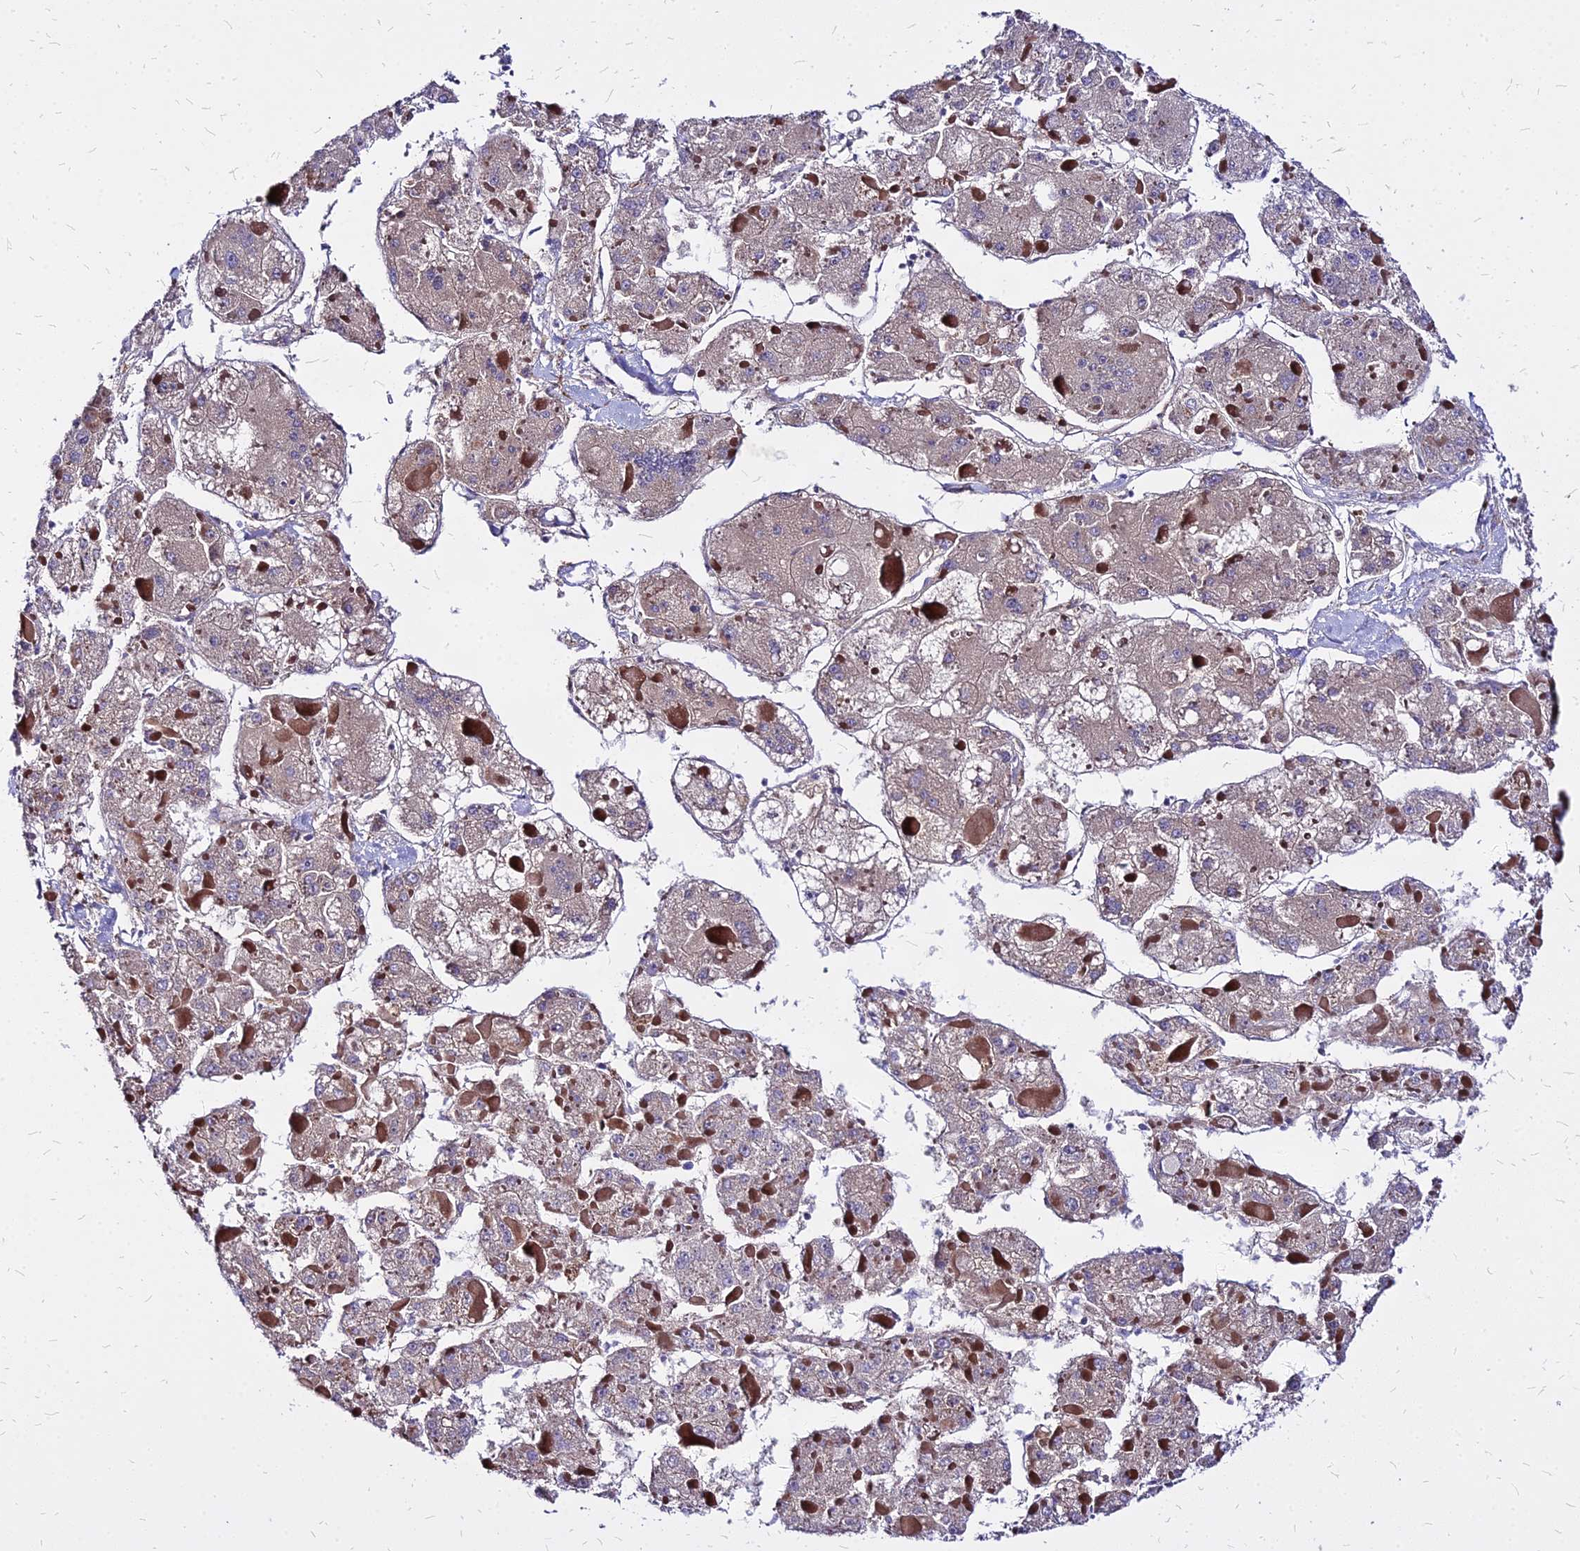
{"staining": {"intensity": "negative", "quantity": "none", "location": "none"}, "tissue": "liver cancer", "cell_type": "Tumor cells", "image_type": "cancer", "snomed": [{"axis": "morphology", "description": "Carcinoma, Hepatocellular, NOS"}, {"axis": "topography", "description": "Liver"}], "caption": "A micrograph of liver cancer stained for a protein demonstrates no brown staining in tumor cells.", "gene": "COMMD10", "patient": {"sex": "female", "age": 73}}